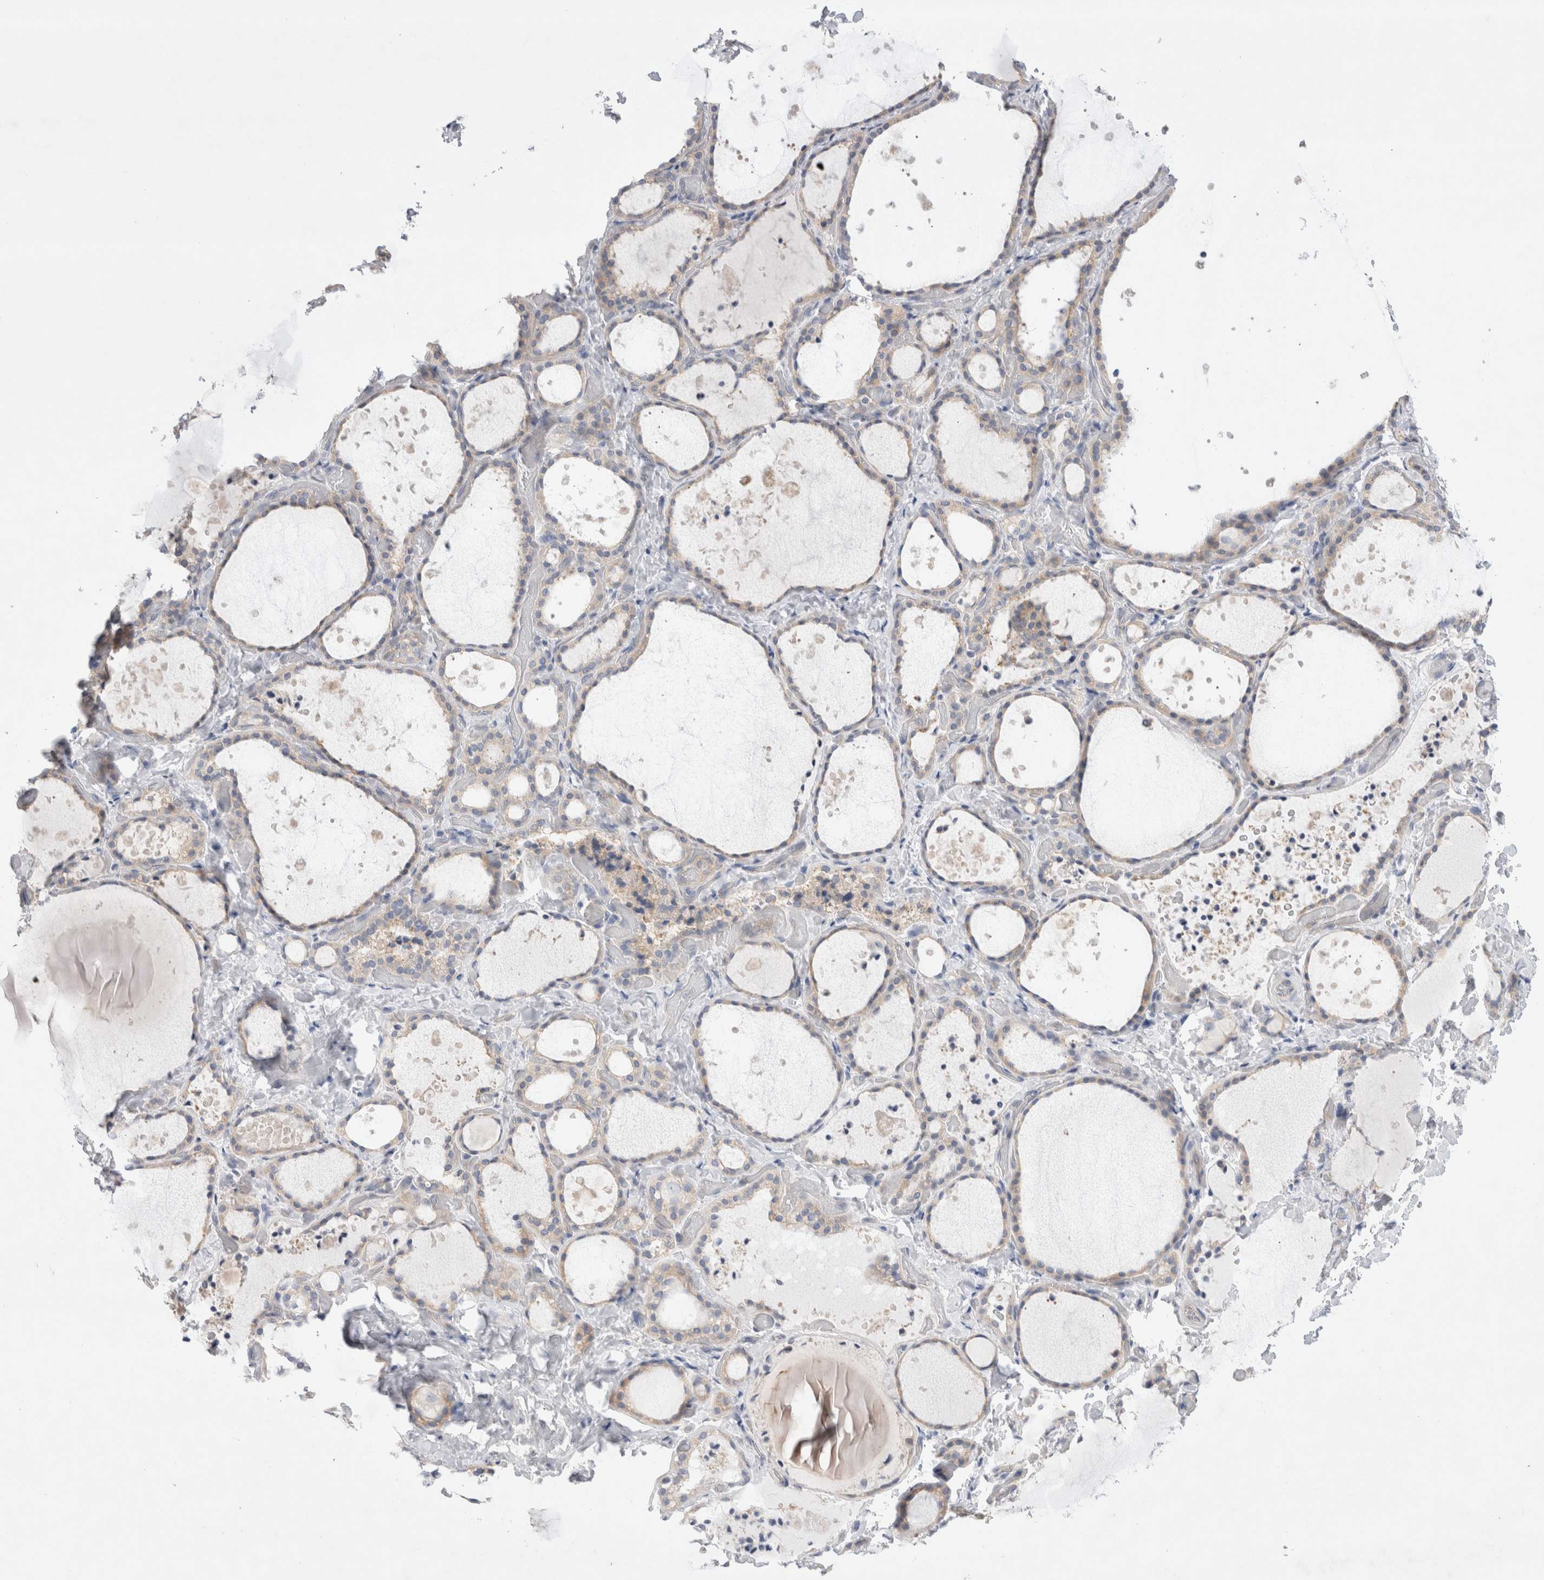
{"staining": {"intensity": "weak", "quantity": "25%-75%", "location": "cytoplasmic/membranous"}, "tissue": "thyroid gland", "cell_type": "Glandular cells", "image_type": "normal", "snomed": [{"axis": "morphology", "description": "Normal tissue, NOS"}, {"axis": "topography", "description": "Thyroid gland"}], "caption": "DAB immunohistochemical staining of normal human thyroid gland exhibits weak cytoplasmic/membranous protein positivity in approximately 25%-75% of glandular cells.", "gene": "RBM12B", "patient": {"sex": "female", "age": 44}}